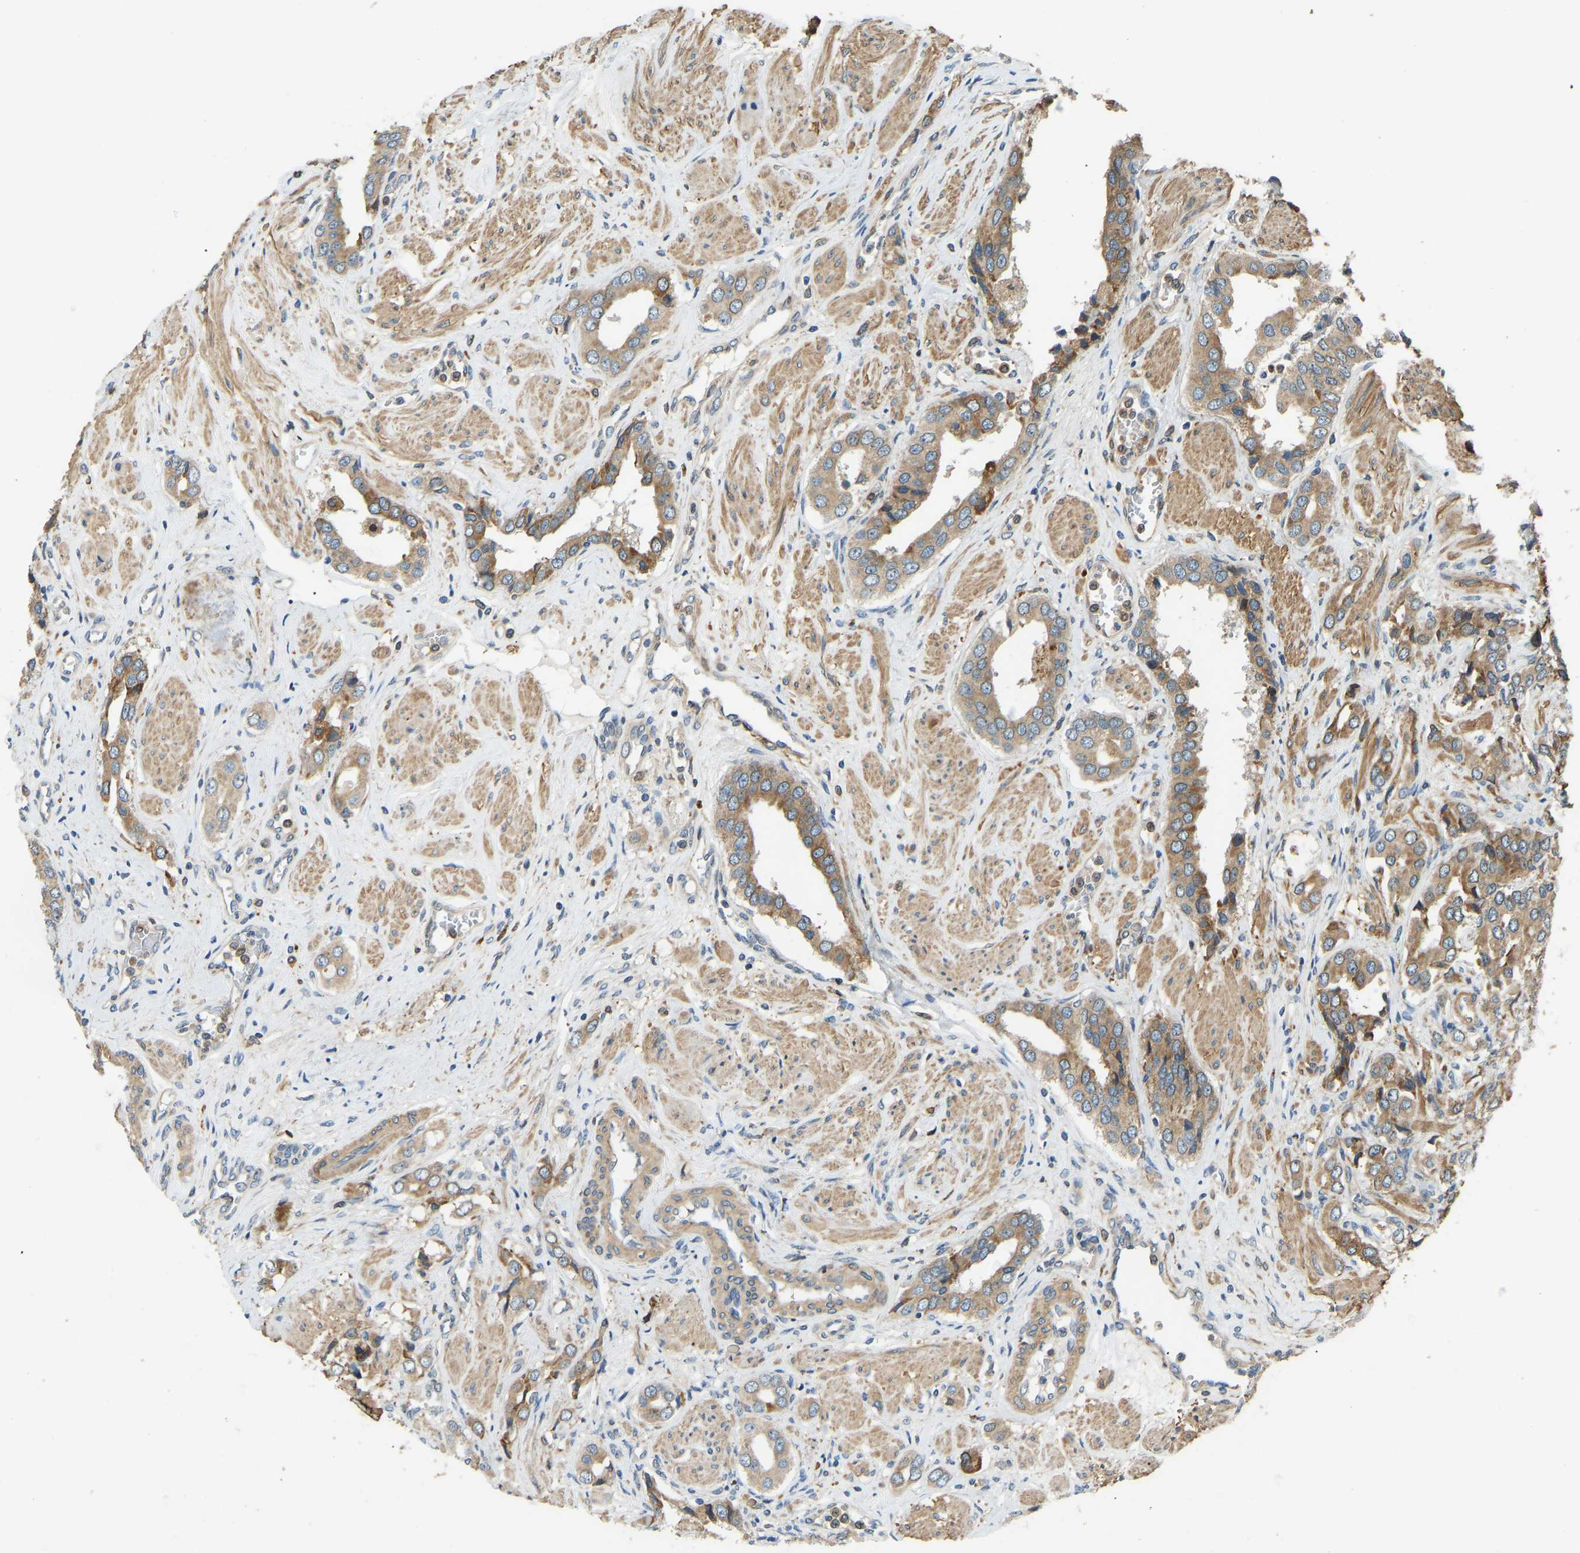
{"staining": {"intensity": "moderate", "quantity": ">75%", "location": "cytoplasmic/membranous"}, "tissue": "prostate cancer", "cell_type": "Tumor cells", "image_type": "cancer", "snomed": [{"axis": "morphology", "description": "Adenocarcinoma, High grade"}, {"axis": "topography", "description": "Prostate"}], "caption": "Tumor cells exhibit medium levels of moderate cytoplasmic/membranous staining in about >75% of cells in prostate cancer (adenocarcinoma (high-grade)).", "gene": "OS9", "patient": {"sex": "male", "age": 52}}